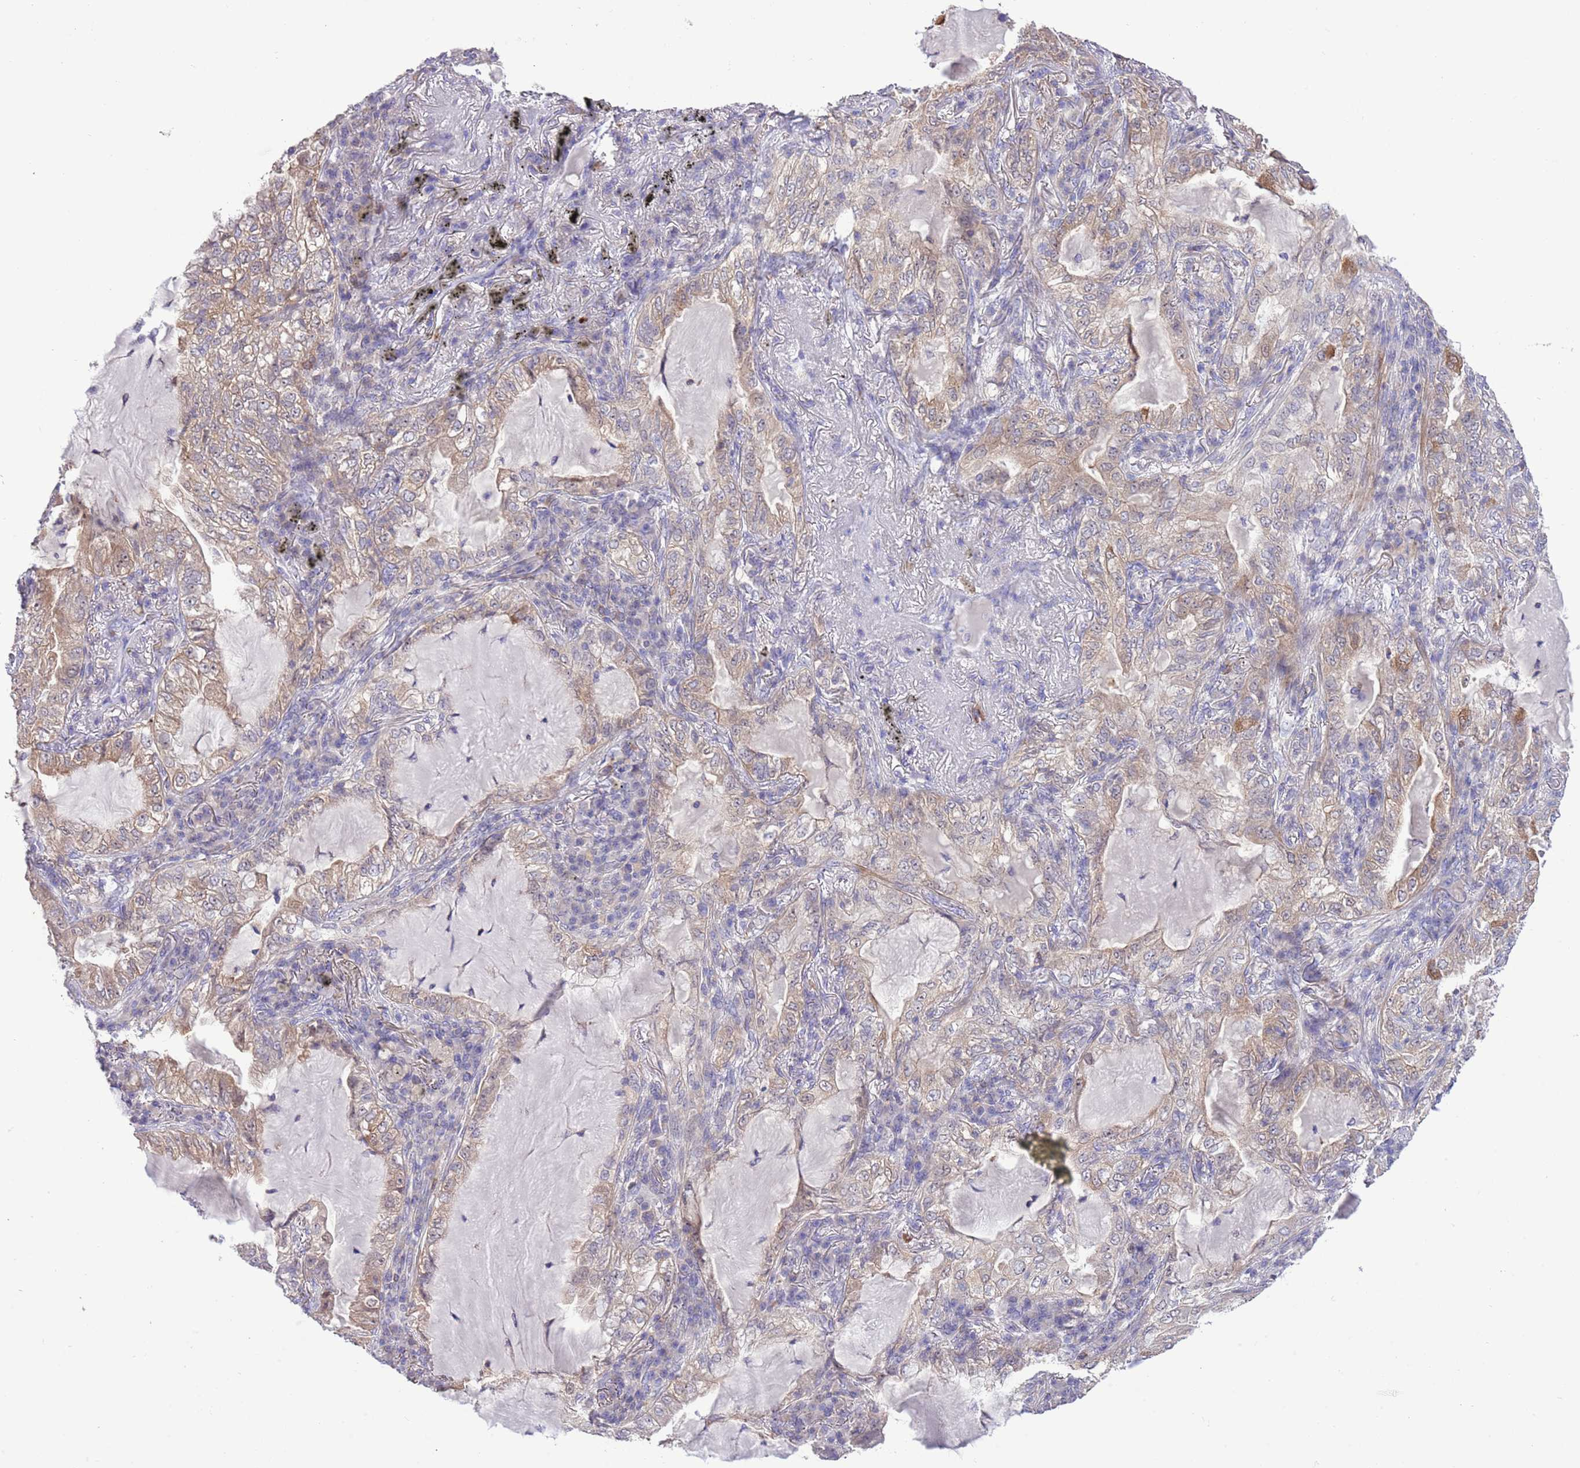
{"staining": {"intensity": "weak", "quantity": ">75%", "location": "cytoplasmic/membranous"}, "tissue": "lung cancer", "cell_type": "Tumor cells", "image_type": "cancer", "snomed": [{"axis": "morphology", "description": "Adenocarcinoma, NOS"}, {"axis": "topography", "description": "Lung"}], "caption": "There is low levels of weak cytoplasmic/membranous expression in tumor cells of lung adenocarcinoma, as demonstrated by immunohistochemical staining (brown color).", "gene": "PRR32", "patient": {"sex": "female", "age": 73}}